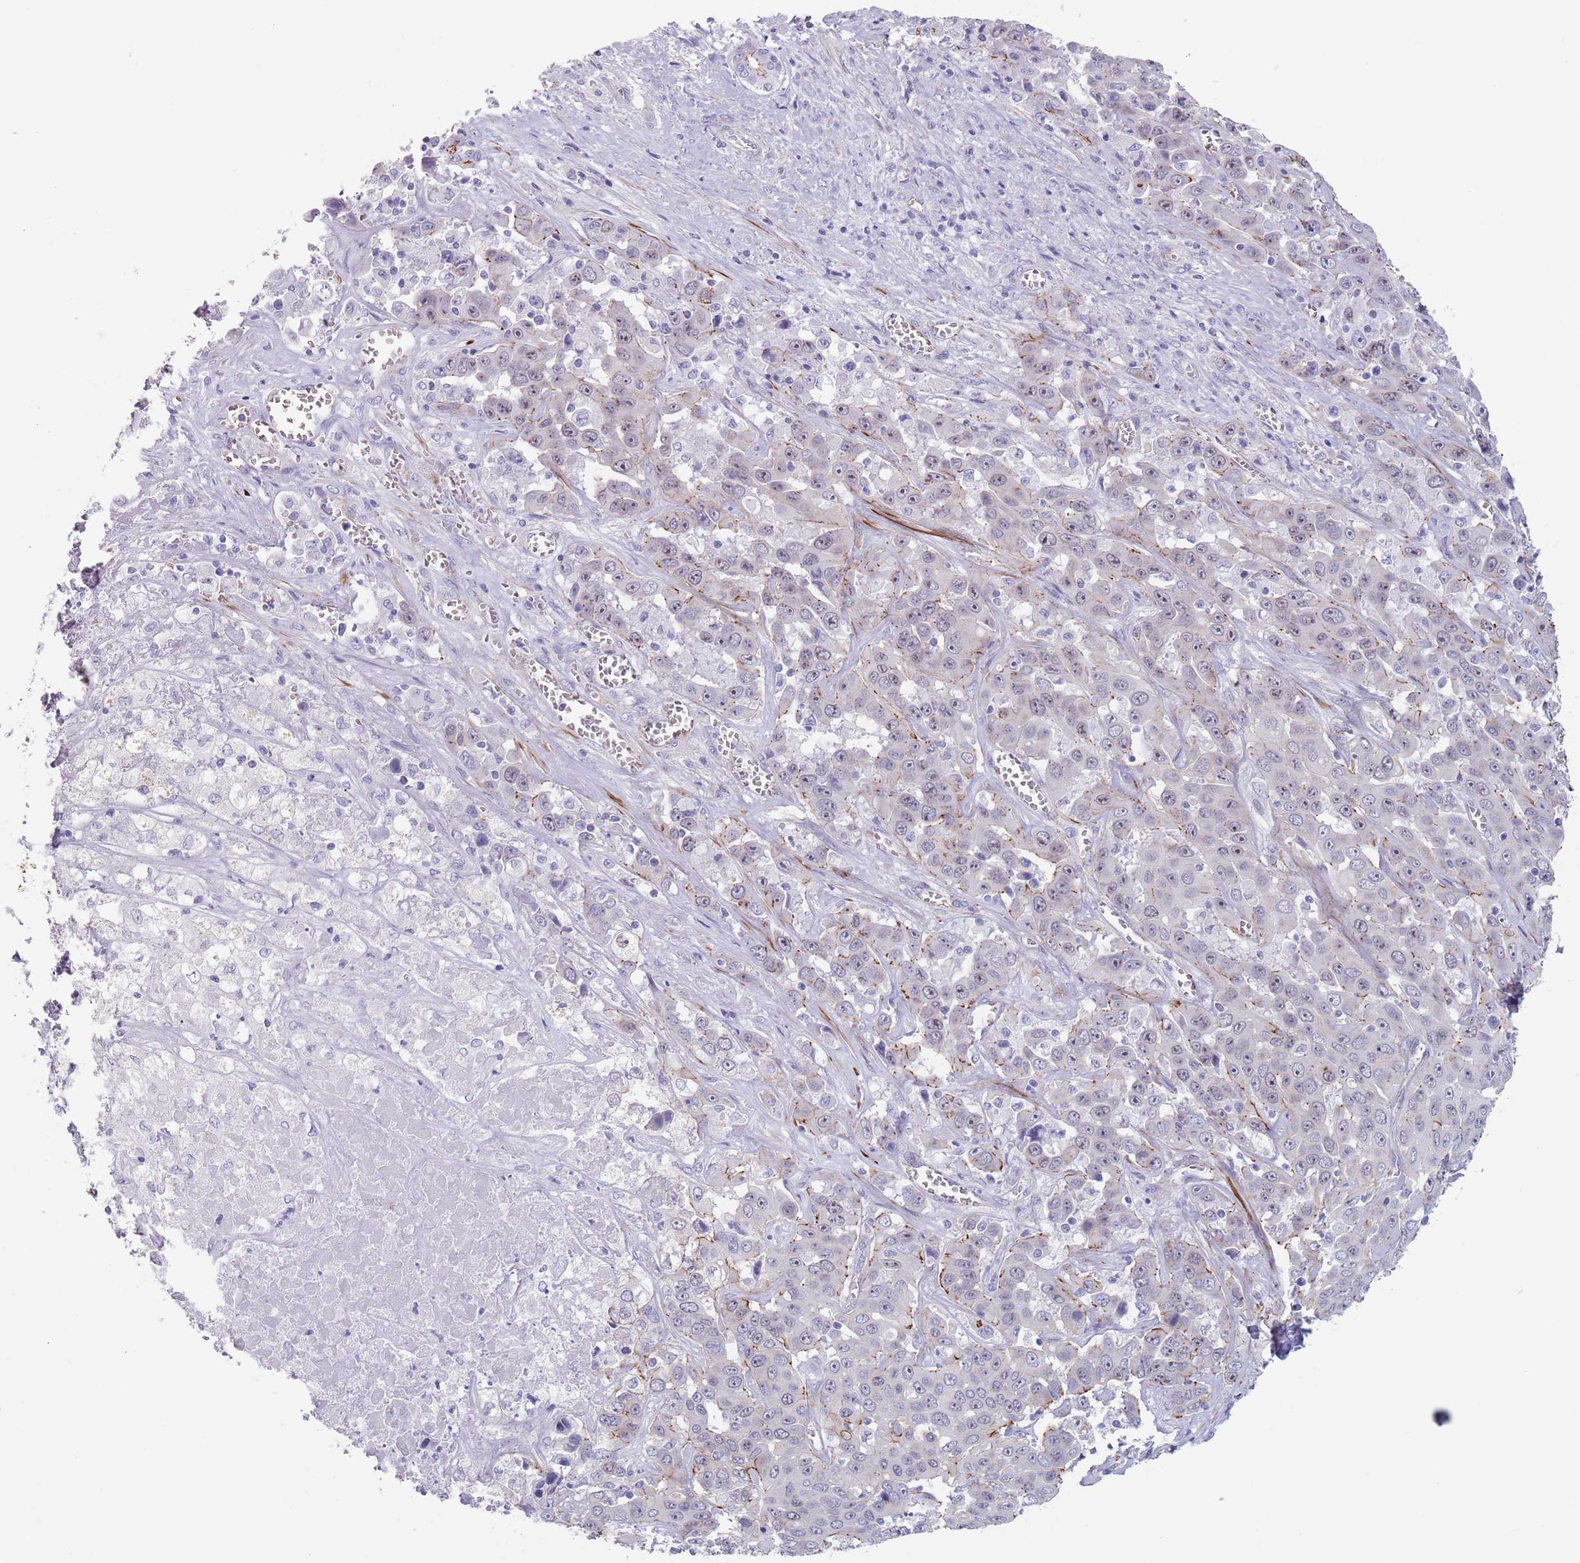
{"staining": {"intensity": "negative", "quantity": "none", "location": "none"}, "tissue": "liver cancer", "cell_type": "Tumor cells", "image_type": "cancer", "snomed": [{"axis": "morphology", "description": "Cholangiocarcinoma"}, {"axis": "topography", "description": "Liver"}], "caption": "Tumor cells show no significant protein staining in liver cancer (cholangiocarcinoma). (DAB immunohistochemistry visualized using brightfield microscopy, high magnification).", "gene": "OR5A2", "patient": {"sex": "female", "age": 52}}